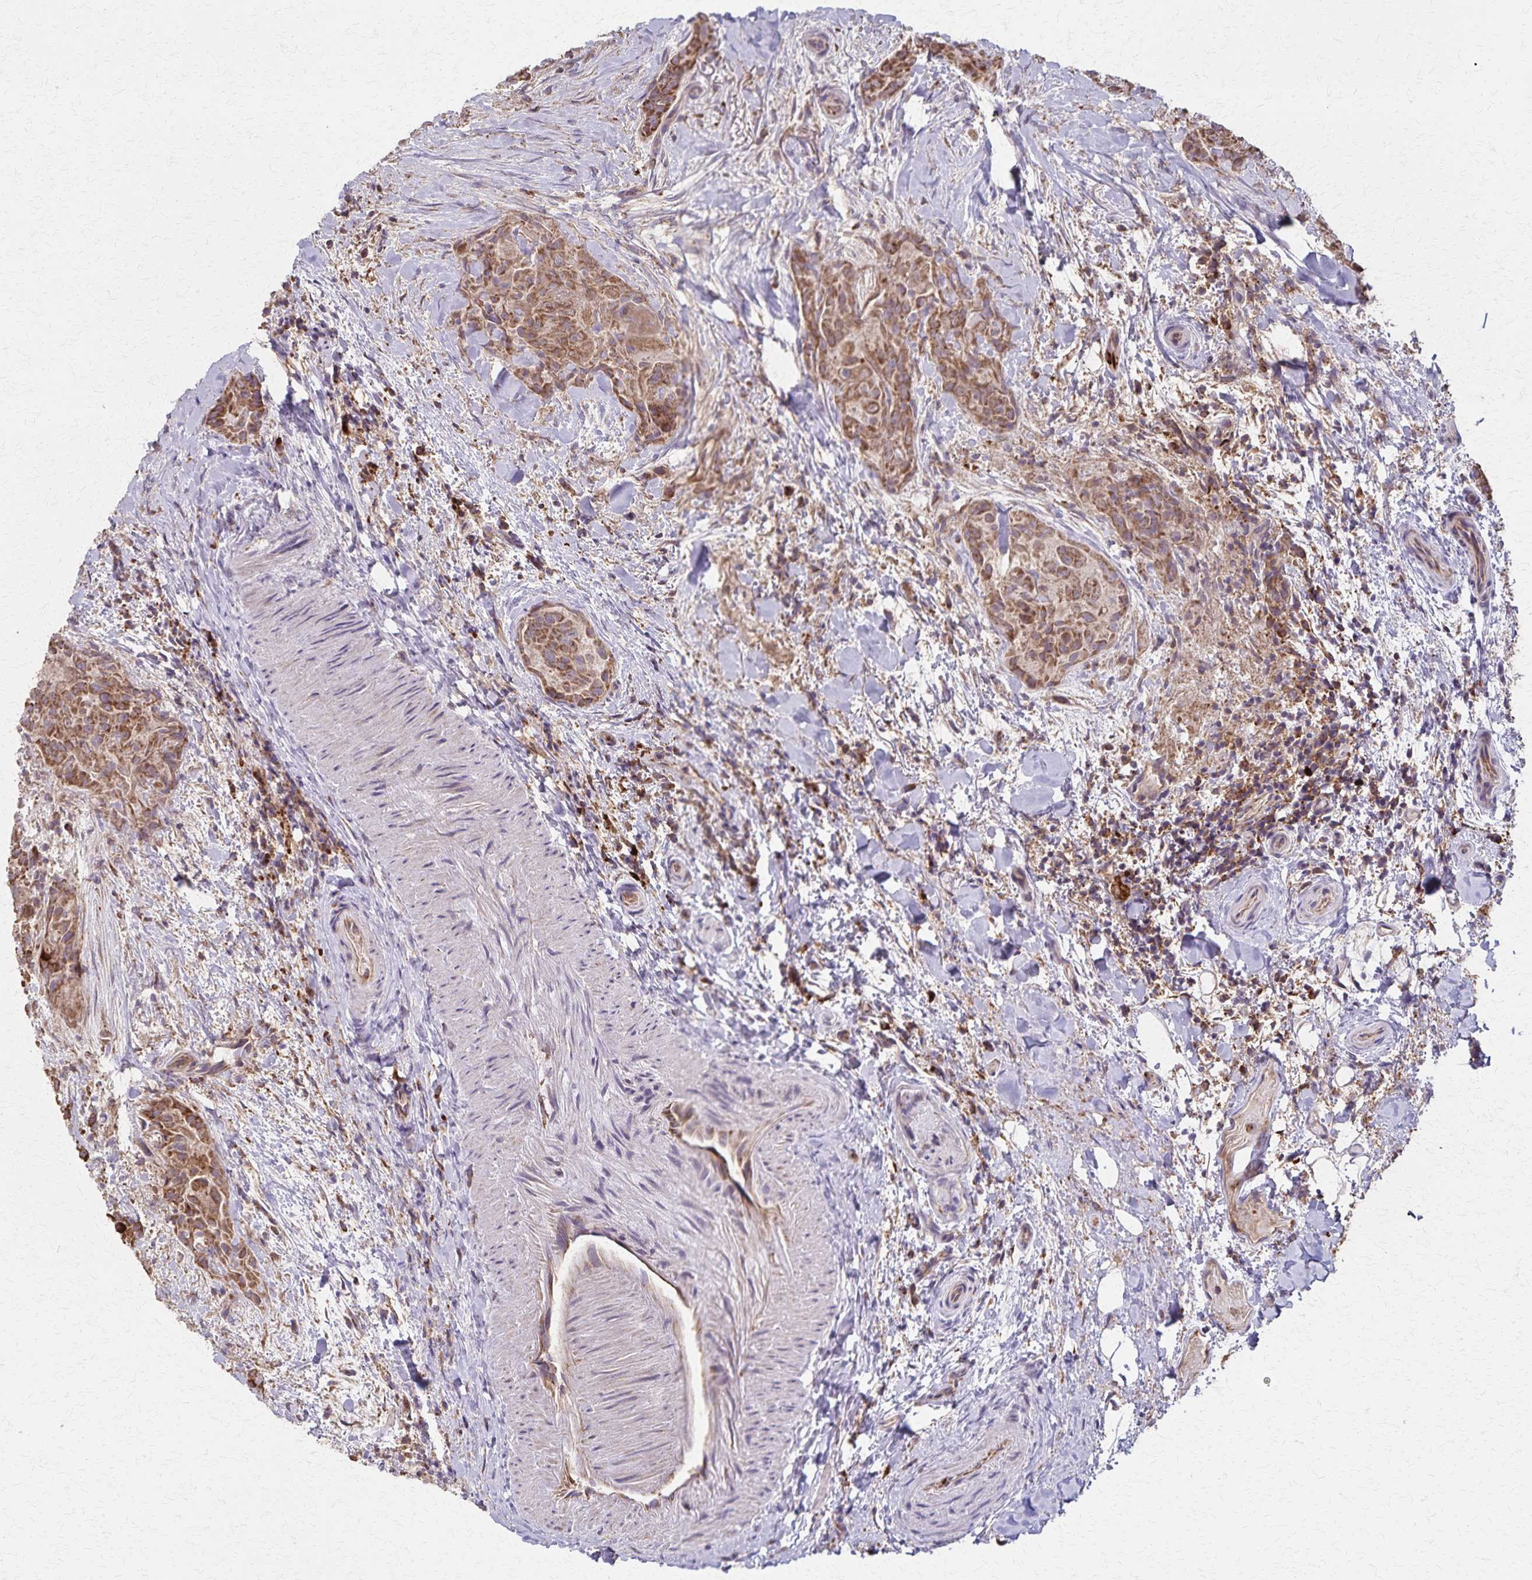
{"staining": {"intensity": "strong", "quantity": ">75%", "location": "cytoplasmic/membranous"}, "tissue": "thyroid cancer", "cell_type": "Tumor cells", "image_type": "cancer", "snomed": [{"axis": "morphology", "description": "Papillary adenocarcinoma, NOS"}, {"axis": "topography", "description": "Thyroid gland"}], "caption": "Immunohistochemical staining of human thyroid cancer (papillary adenocarcinoma) demonstrates strong cytoplasmic/membranous protein staining in about >75% of tumor cells.", "gene": "RNF10", "patient": {"sex": "female", "age": 61}}